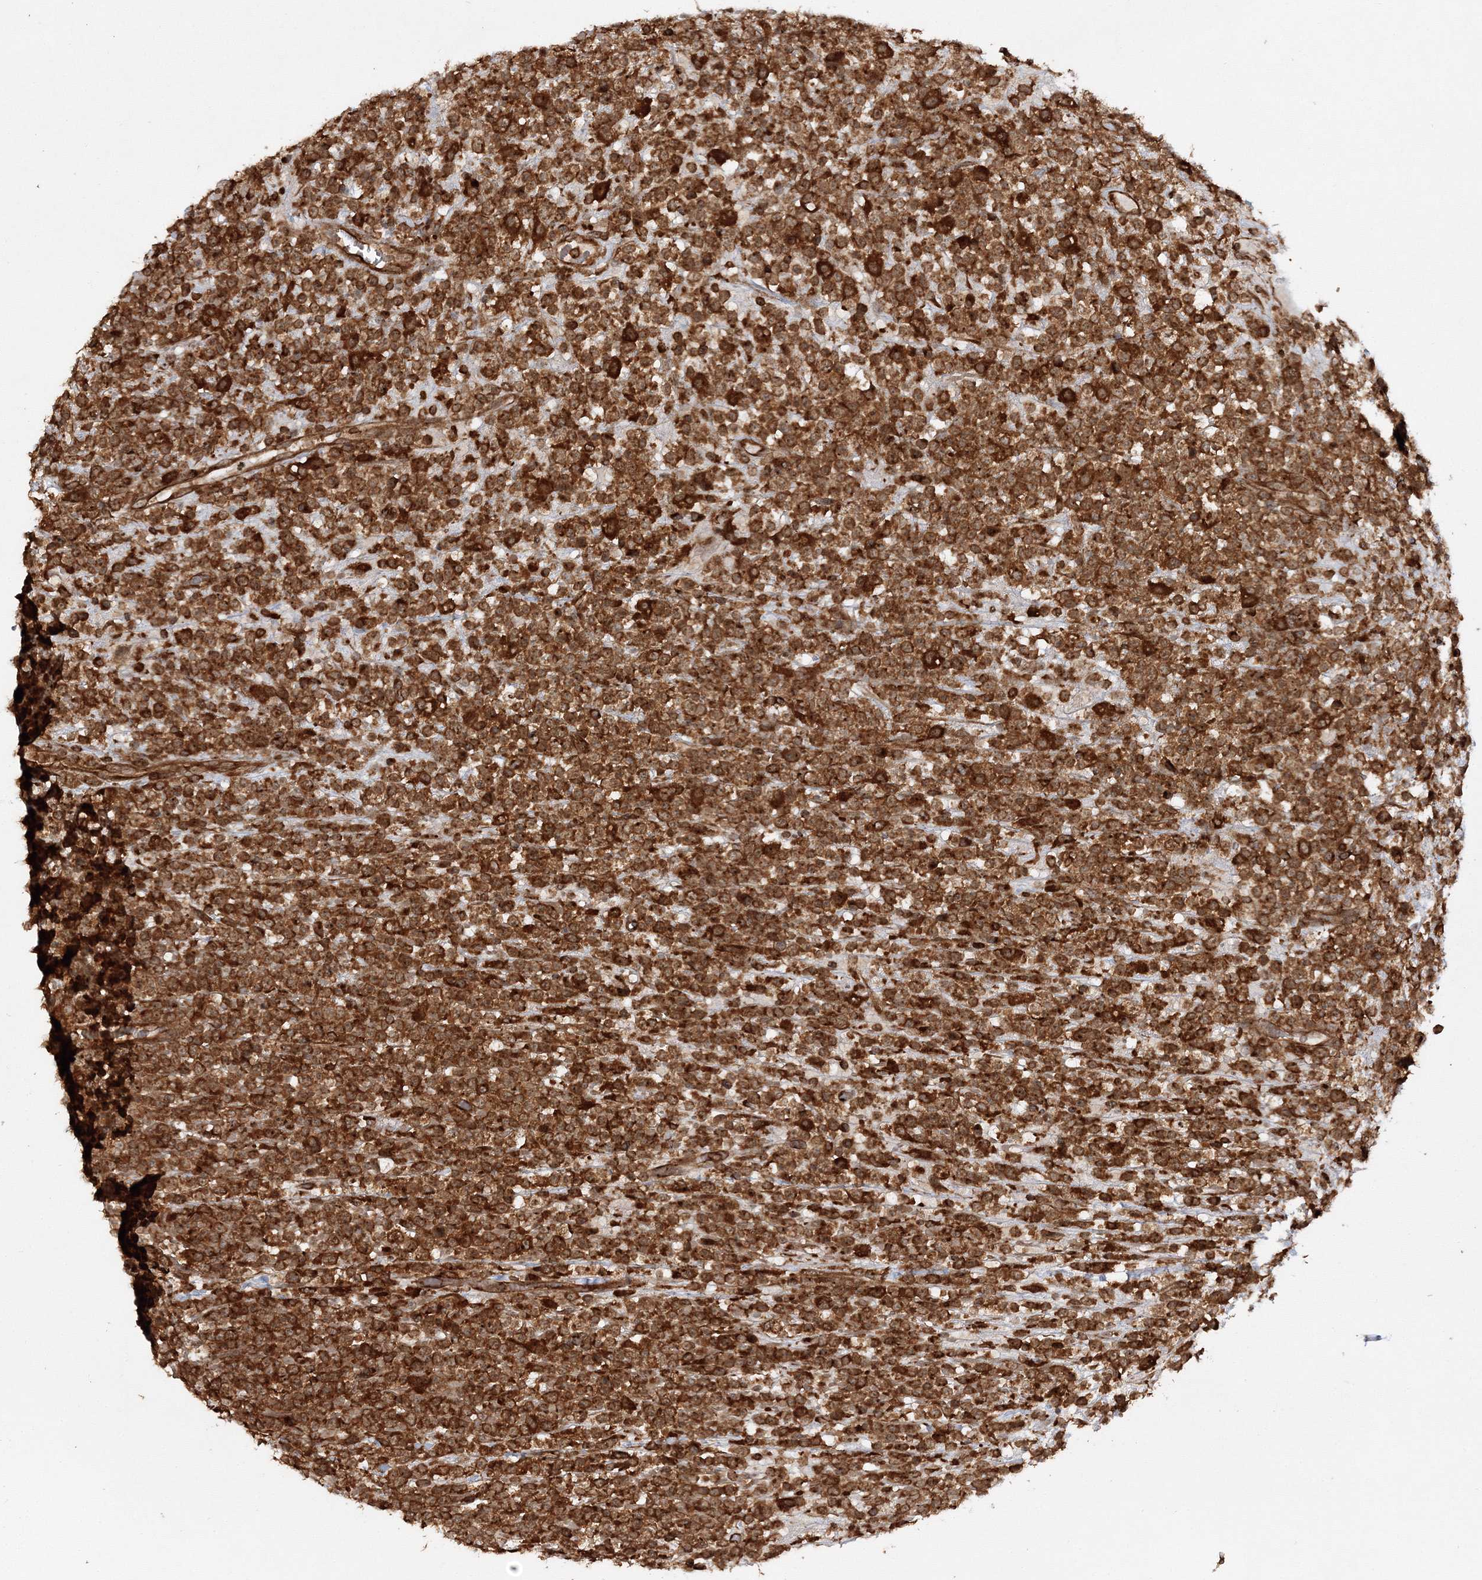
{"staining": {"intensity": "strong", "quantity": ">75%", "location": "cytoplasmic/membranous"}, "tissue": "lymphoma", "cell_type": "Tumor cells", "image_type": "cancer", "snomed": [{"axis": "morphology", "description": "Malignant lymphoma, non-Hodgkin's type, High grade"}, {"axis": "topography", "description": "Colon"}], "caption": "Immunohistochemistry (IHC) (DAB) staining of human lymphoma reveals strong cytoplasmic/membranous protein positivity in about >75% of tumor cells.", "gene": "WDR37", "patient": {"sex": "female", "age": 53}}